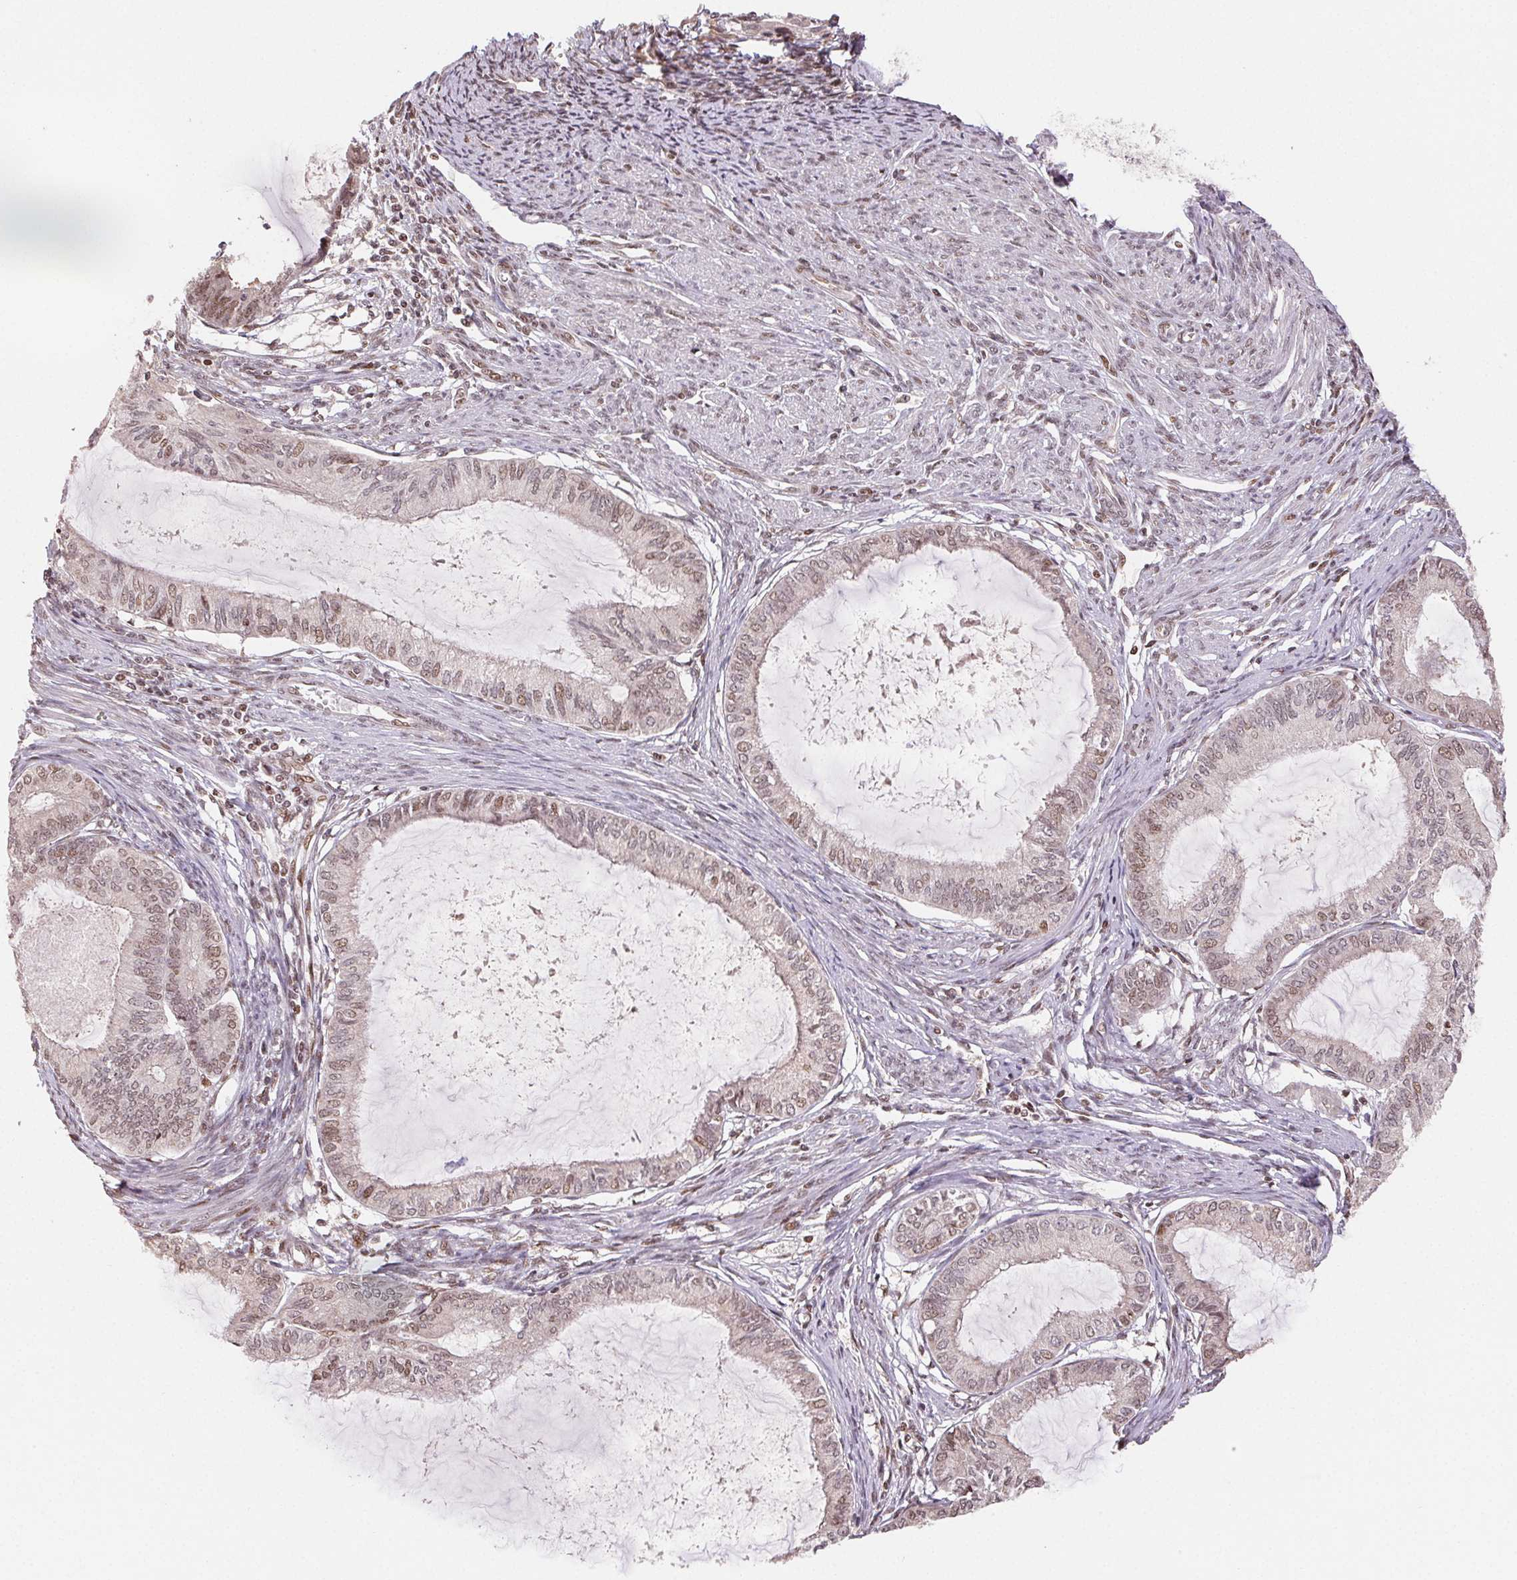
{"staining": {"intensity": "moderate", "quantity": "25%-75%", "location": "nuclear"}, "tissue": "endometrial cancer", "cell_type": "Tumor cells", "image_type": "cancer", "snomed": [{"axis": "morphology", "description": "Adenocarcinoma, NOS"}, {"axis": "topography", "description": "Endometrium"}], "caption": "Brown immunohistochemical staining in endometrial adenocarcinoma reveals moderate nuclear staining in approximately 25%-75% of tumor cells. (DAB (3,3'-diaminobenzidine) IHC, brown staining for protein, blue staining for nuclei).", "gene": "MAPKAPK2", "patient": {"sex": "female", "age": 86}}